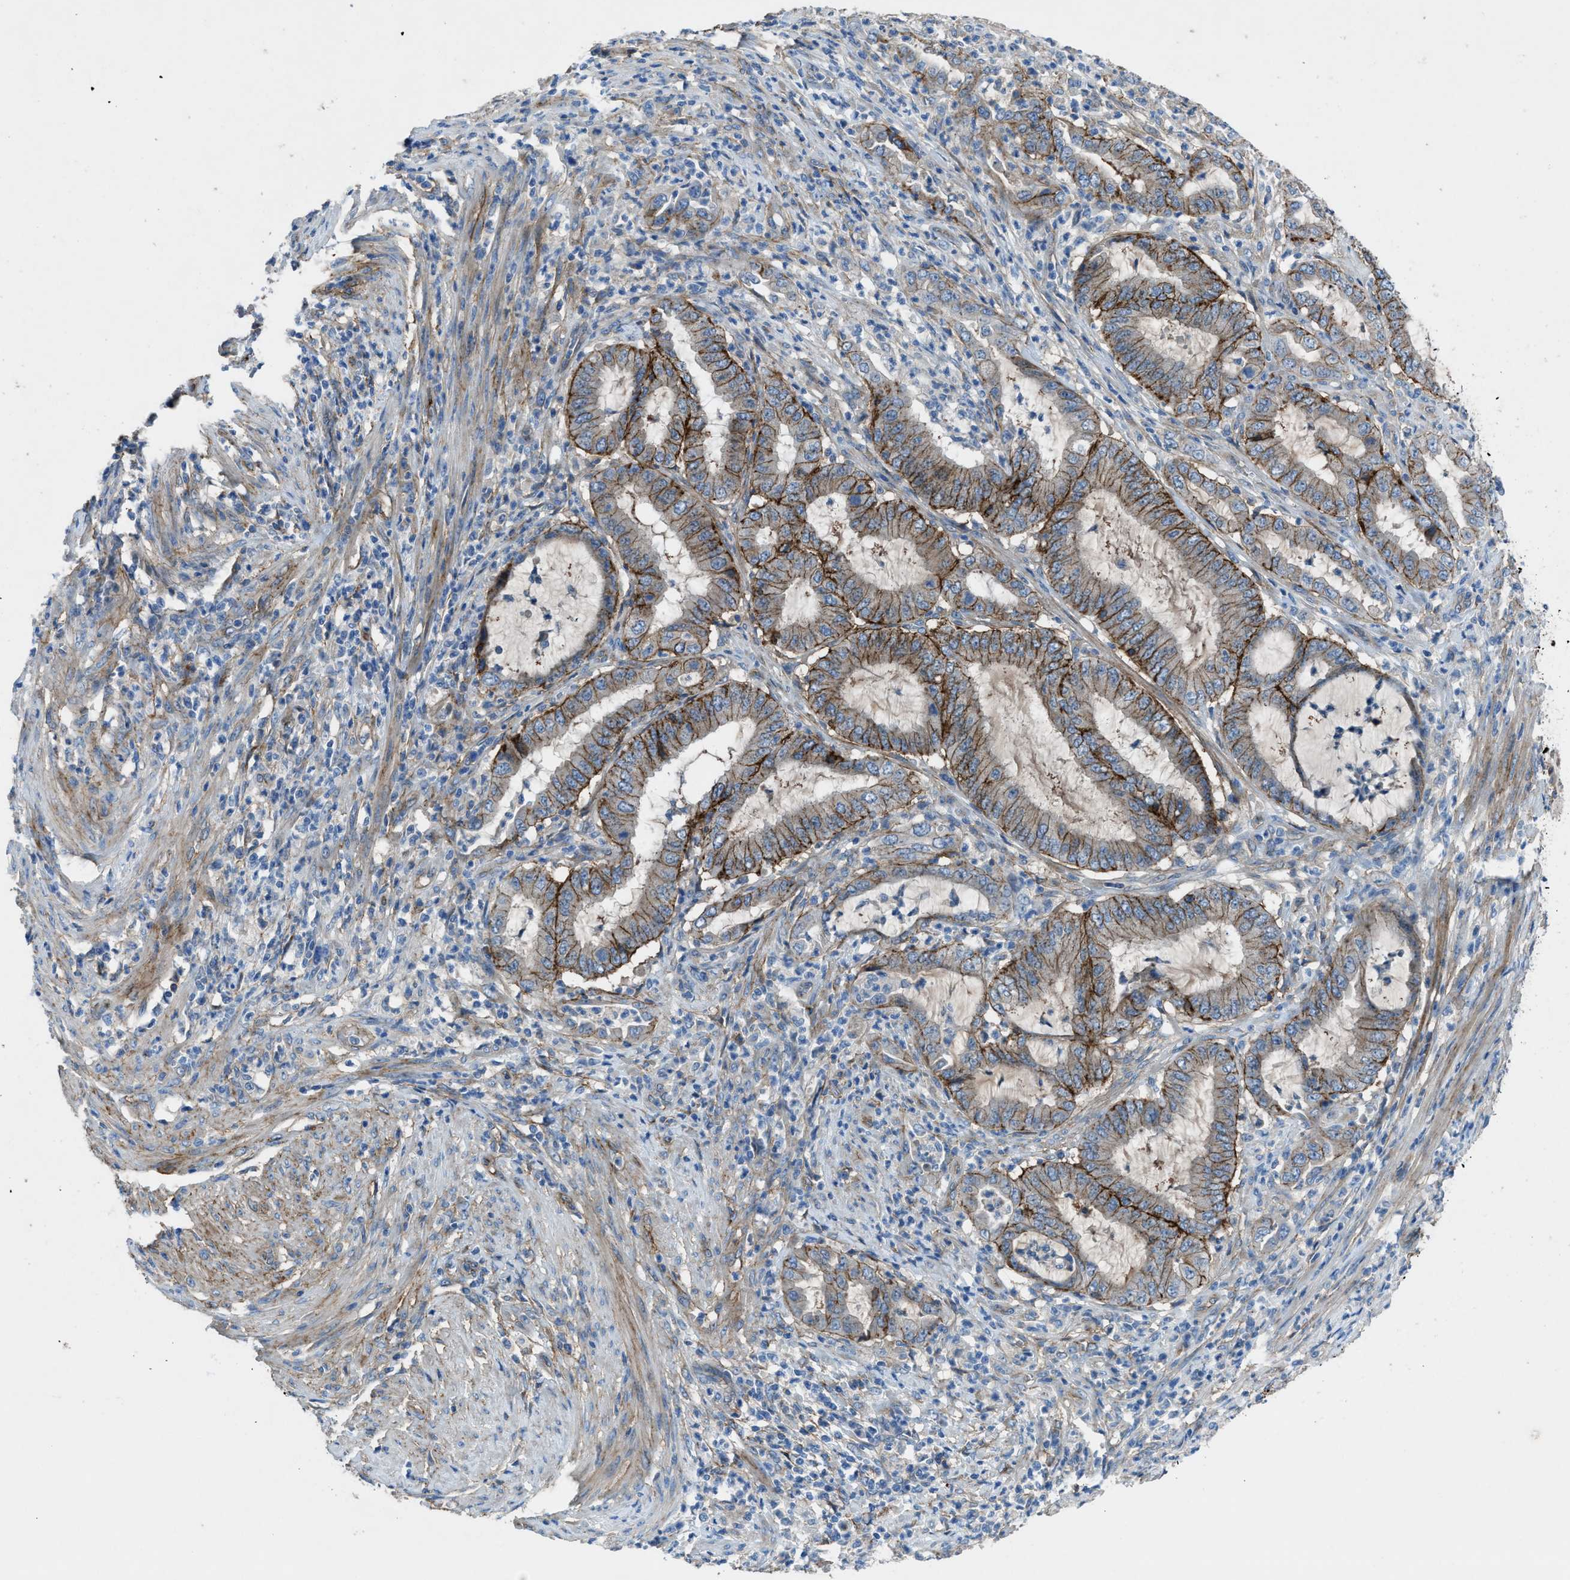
{"staining": {"intensity": "moderate", "quantity": "25%-75%", "location": "cytoplasmic/membranous"}, "tissue": "endometrial cancer", "cell_type": "Tumor cells", "image_type": "cancer", "snomed": [{"axis": "morphology", "description": "Adenocarcinoma, NOS"}, {"axis": "topography", "description": "Endometrium"}], "caption": "Immunohistochemistry photomicrograph of human adenocarcinoma (endometrial) stained for a protein (brown), which shows medium levels of moderate cytoplasmic/membranous expression in about 25%-75% of tumor cells.", "gene": "PTGFRN", "patient": {"sex": "female", "age": 70}}